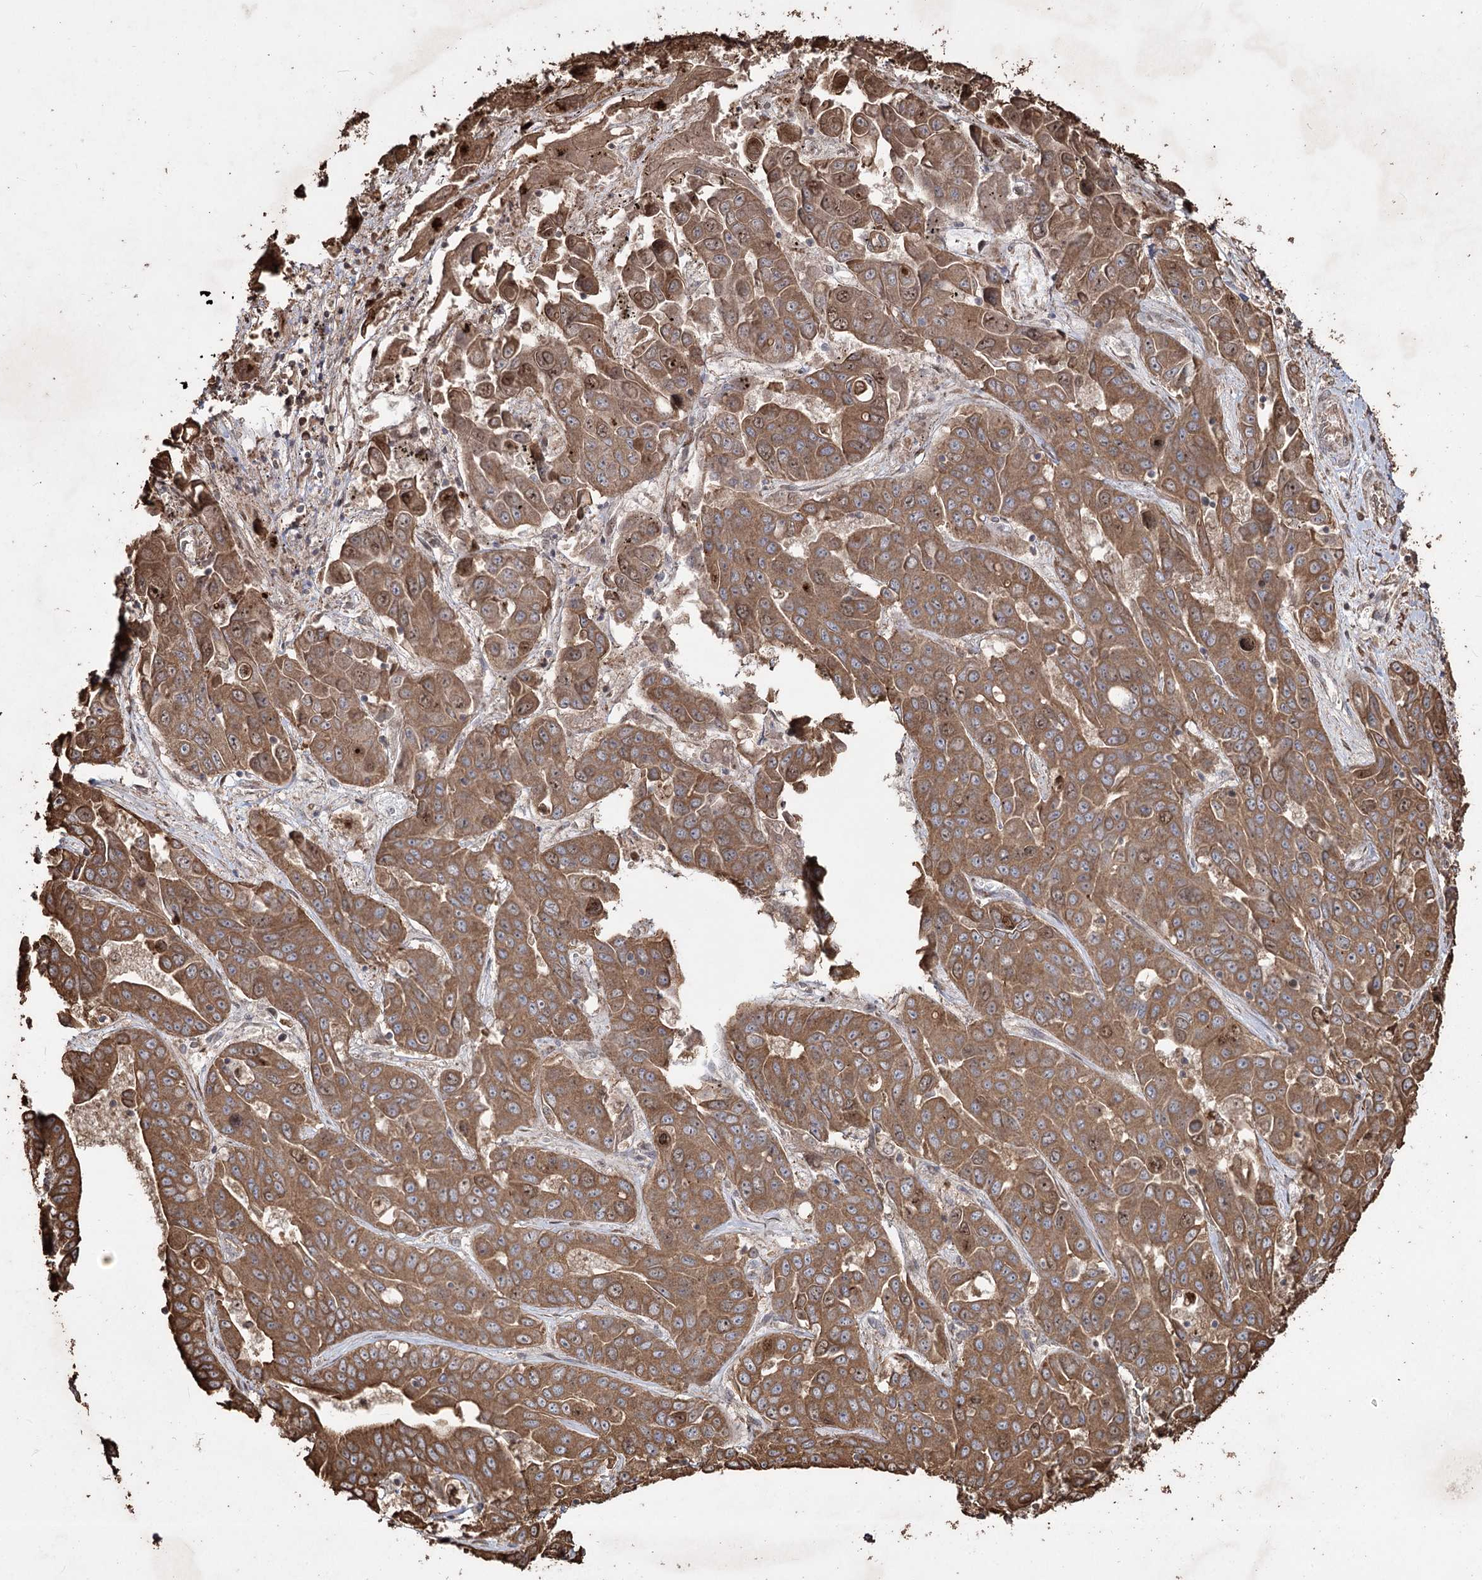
{"staining": {"intensity": "moderate", "quantity": ">75%", "location": "cytoplasmic/membranous,nuclear"}, "tissue": "liver cancer", "cell_type": "Tumor cells", "image_type": "cancer", "snomed": [{"axis": "morphology", "description": "Cholangiocarcinoma"}, {"axis": "topography", "description": "Liver"}], "caption": "This is a micrograph of immunohistochemistry (IHC) staining of cholangiocarcinoma (liver), which shows moderate staining in the cytoplasmic/membranous and nuclear of tumor cells.", "gene": "PRC1", "patient": {"sex": "female", "age": 52}}